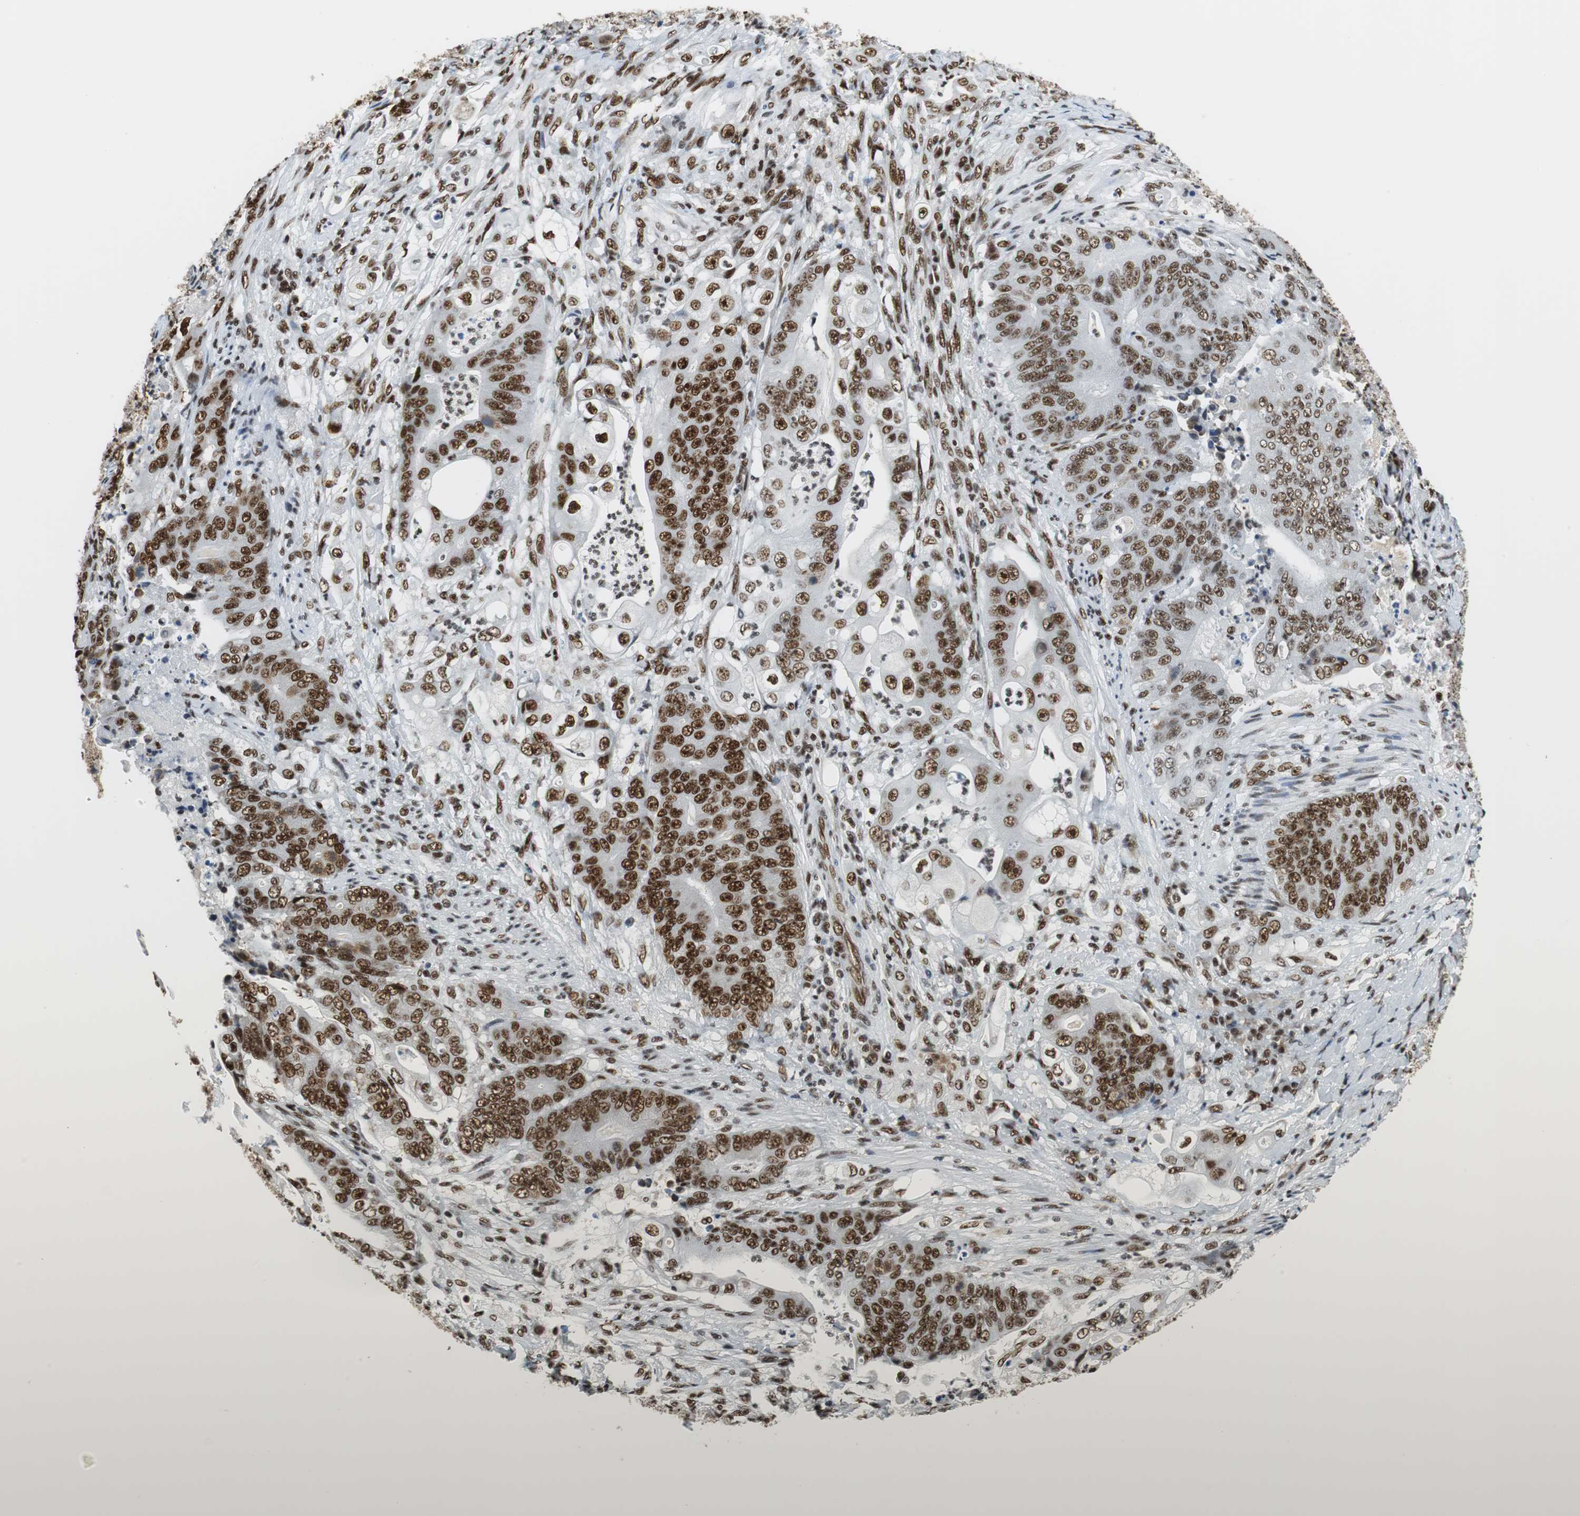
{"staining": {"intensity": "strong", "quantity": ">75%", "location": "nuclear"}, "tissue": "stomach cancer", "cell_type": "Tumor cells", "image_type": "cancer", "snomed": [{"axis": "morphology", "description": "Adenocarcinoma, NOS"}, {"axis": "topography", "description": "Stomach"}], "caption": "A high amount of strong nuclear expression is identified in about >75% of tumor cells in stomach cancer tissue. The staining was performed using DAB (3,3'-diaminobenzidine) to visualize the protein expression in brown, while the nuclei were stained in blue with hematoxylin (Magnification: 20x).", "gene": "PRKDC", "patient": {"sex": "female", "age": 73}}